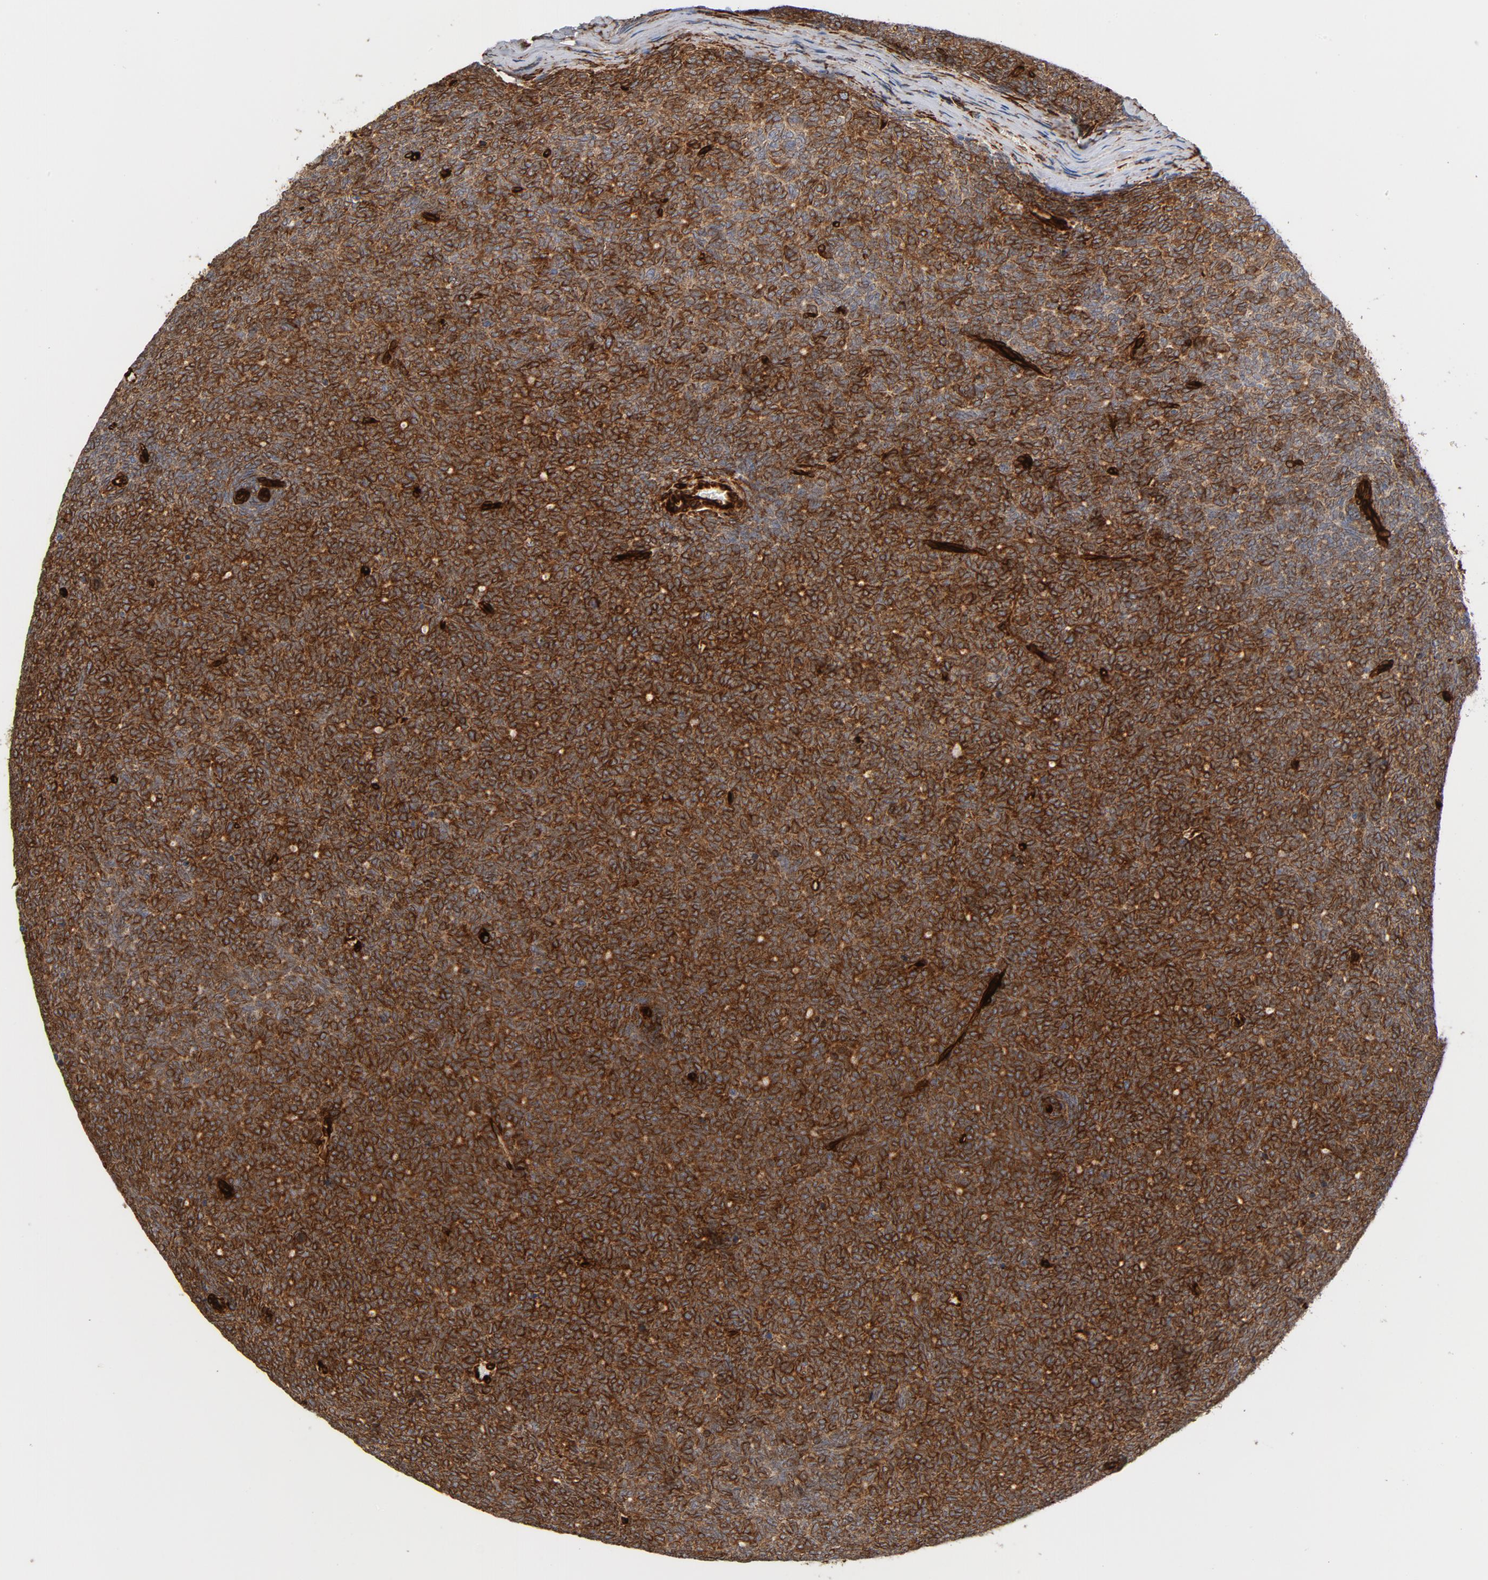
{"staining": {"intensity": "strong", "quantity": ">75%", "location": "cytoplasmic/membranous"}, "tissue": "renal cancer", "cell_type": "Tumor cells", "image_type": "cancer", "snomed": [{"axis": "morphology", "description": "Neoplasm, malignant, NOS"}, {"axis": "topography", "description": "Kidney"}], "caption": "DAB (3,3'-diaminobenzidine) immunohistochemical staining of renal cancer exhibits strong cytoplasmic/membranous protein positivity in approximately >75% of tumor cells.", "gene": "SERPINH1", "patient": {"sex": "male", "age": 28}}